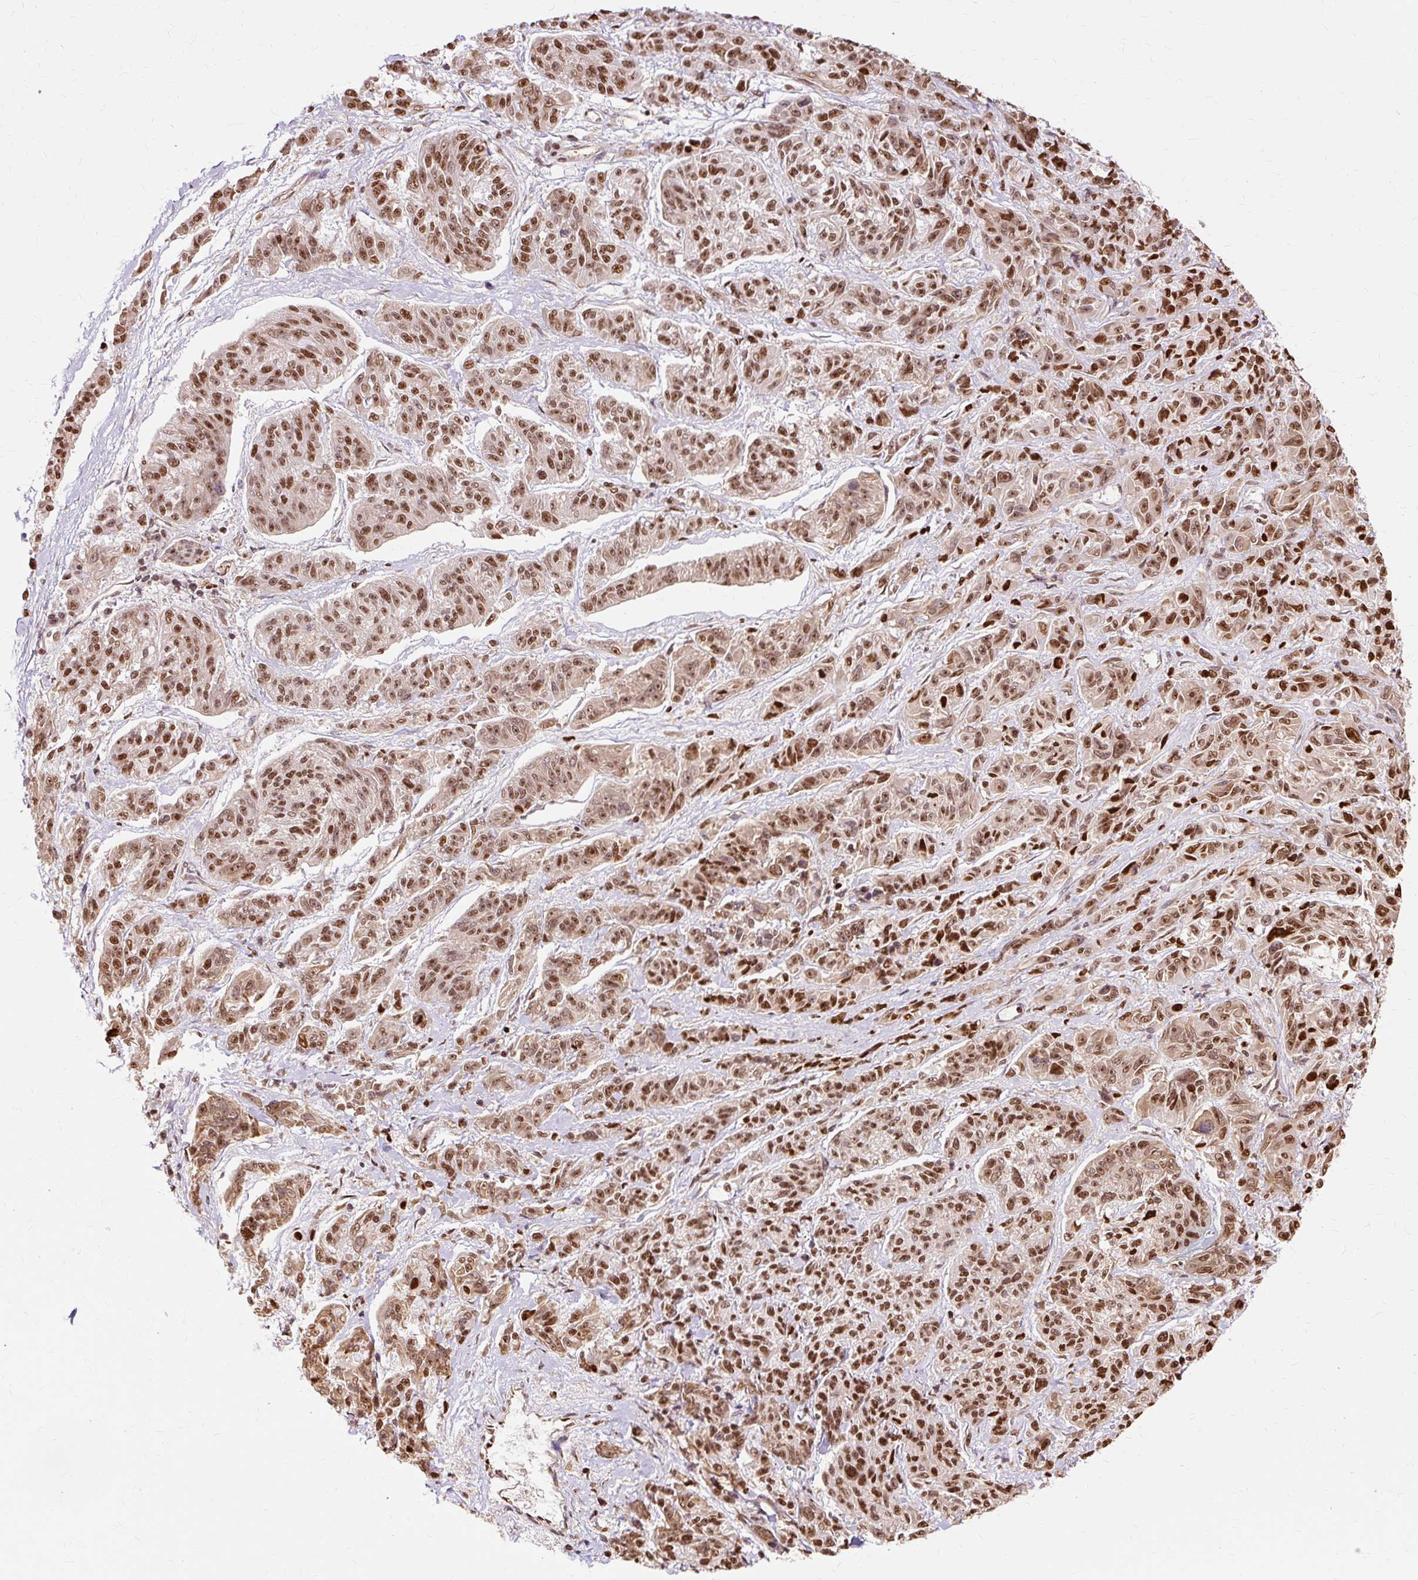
{"staining": {"intensity": "moderate", "quantity": ">75%", "location": "nuclear"}, "tissue": "melanoma", "cell_type": "Tumor cells", "image_type": "cancer", "snomed": [{"axis": "morphology", "description": "Malignant melanoma, NOS"}, {"axis": "topography", "description": "Skin"}], "caption": "Immunohistochemistry (DAB (3,3'-diaminobenzidine)) staining of human melanoma displays moderate nuclear protein expression in approximately >75% of tumor cells. Nuclei are stained in blue.", "gene": "XRCC6", "patient": {"sex": "male", "age": 53}}